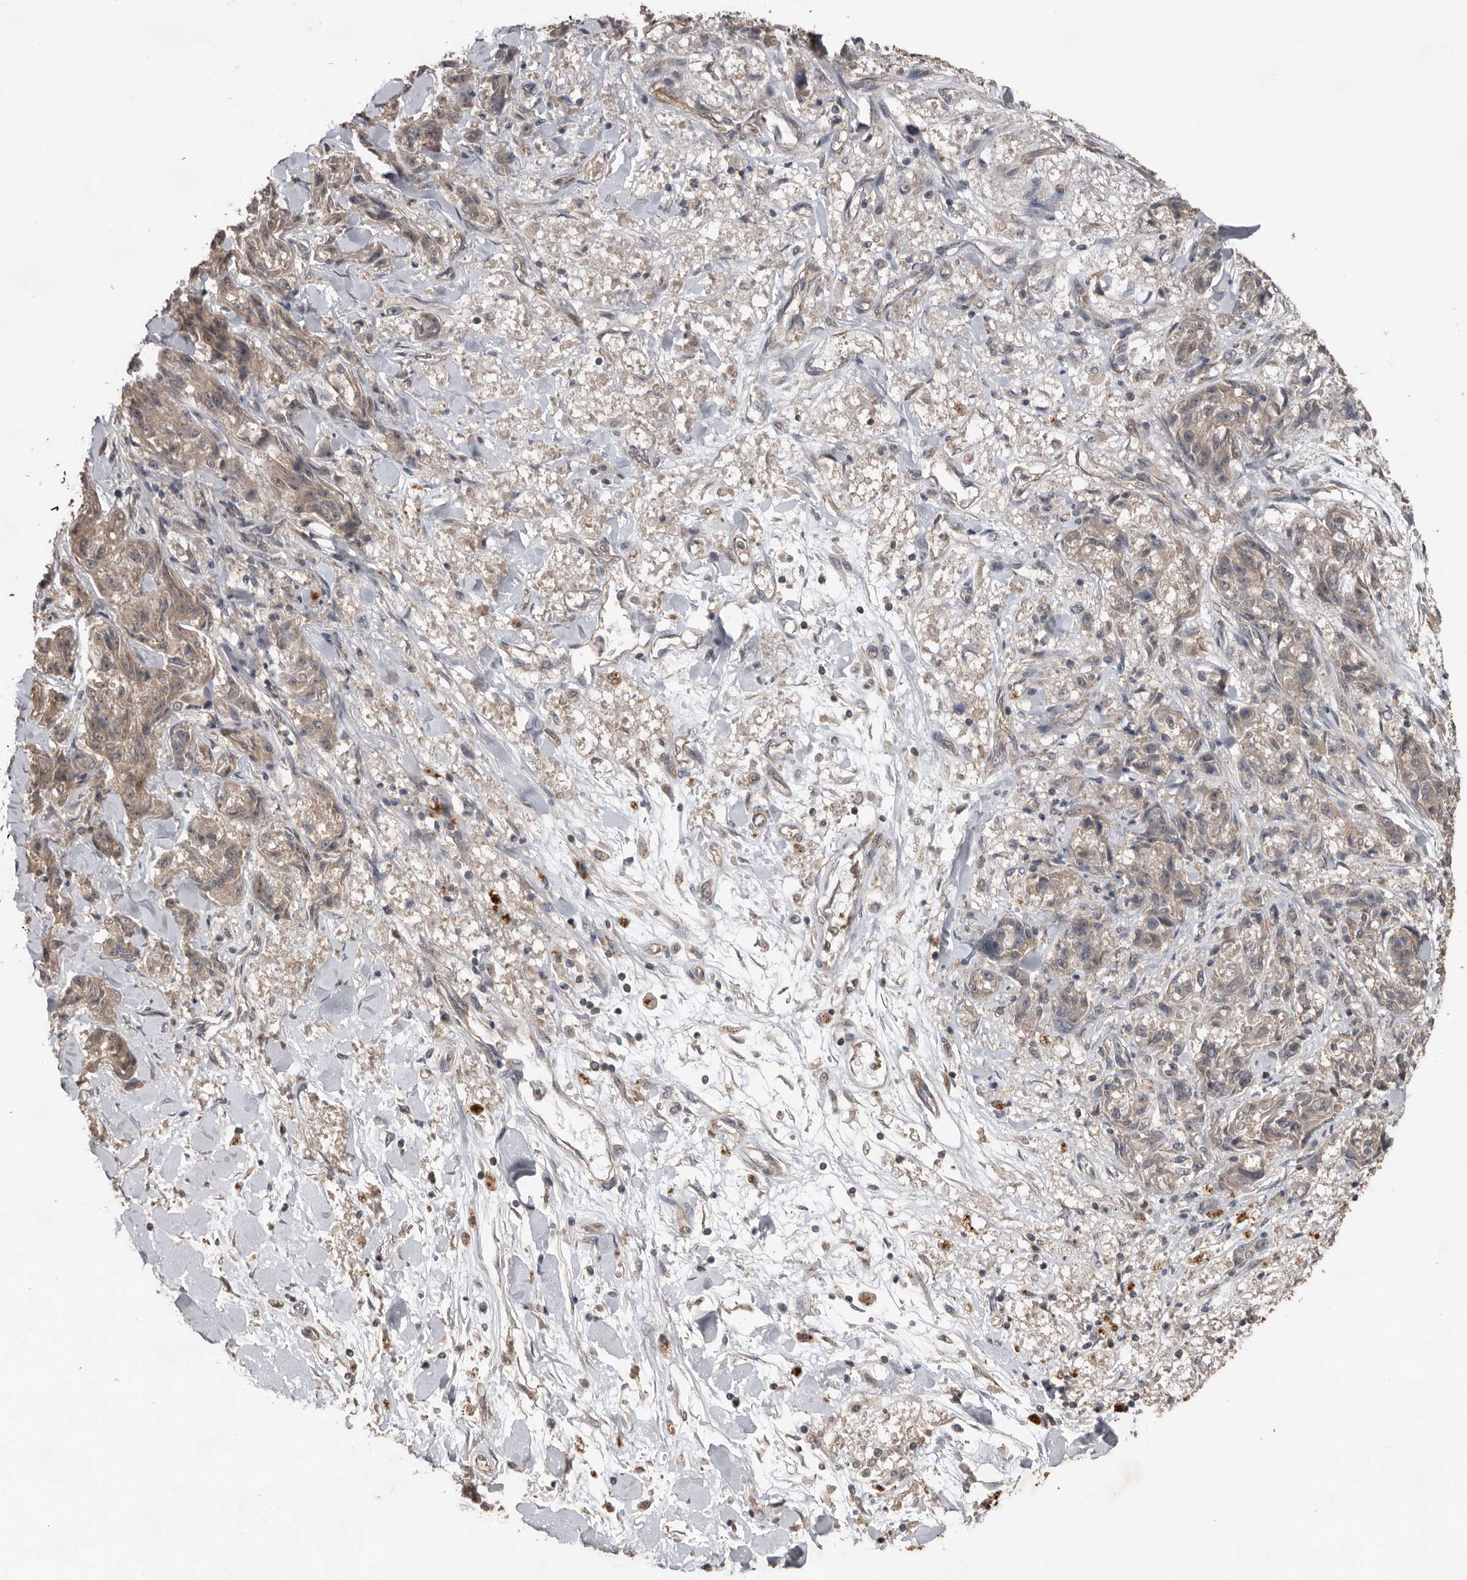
{"staining": {"intensity": "weak", "quantity": ">75%", "location": "cytoplasmic/membranous"}, "tissue": "melanoma", "cell_type": "Tumor cells", "image_type": "cancer", "snomed": [{"axis": "morphology", "description": "Malignant melanoma, NOS"}, {"axis": "topography", "description": "Skin"}], "caption": "Weak cytoplasmic/membranous expression is appreciated in approximately >75% of tumor cells in melanoma.", "gene": "BAMBI", "patient": {"sex": "male", "age": 53}}